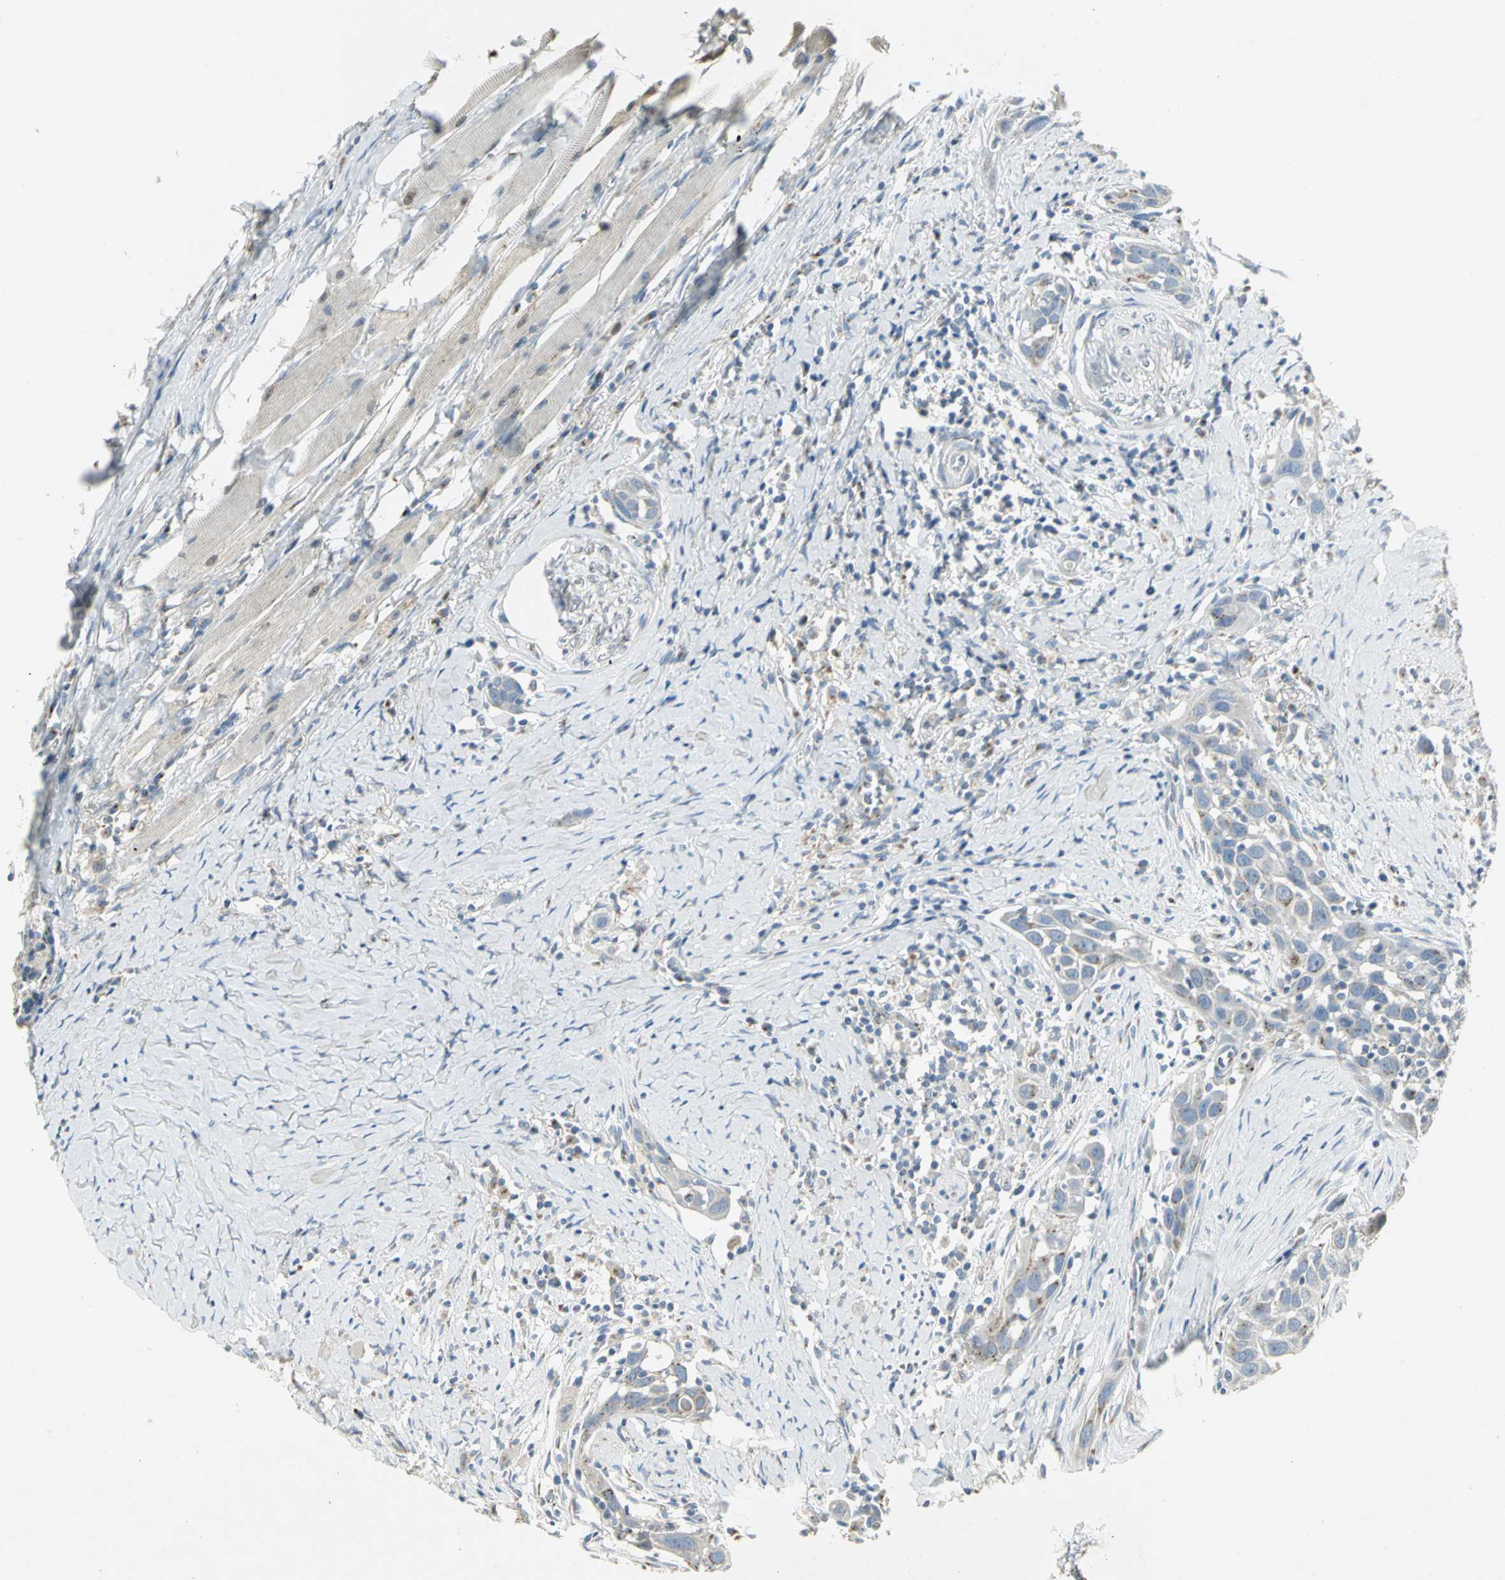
{"staining": {"intensity": "weak", "quantity": "<25%", "location": "cytoplasmic/membranous"}, "tissue": "head and neck cancer", "cell_type": "Tumor cells", "image_type": "cancer", "snomed": [{"axis": "morphology", "description": "Normal tissue, NOS"}, {"axis": "morphology", "description": "Squamous cell carcinoma, NOS"}, {"axis": "topography", "description": "Oral tissue"}, {"axis": "topography", "description": "Head-Neck"}], "caption": "This is an immunohistochemistry (IHC) histopathology image of head and neck cancer (squamous cell carcinoma). There is no positivity in tumor cells.", "gene": "TM9SF2", "patient": {"sex": "female", "age": 50}}